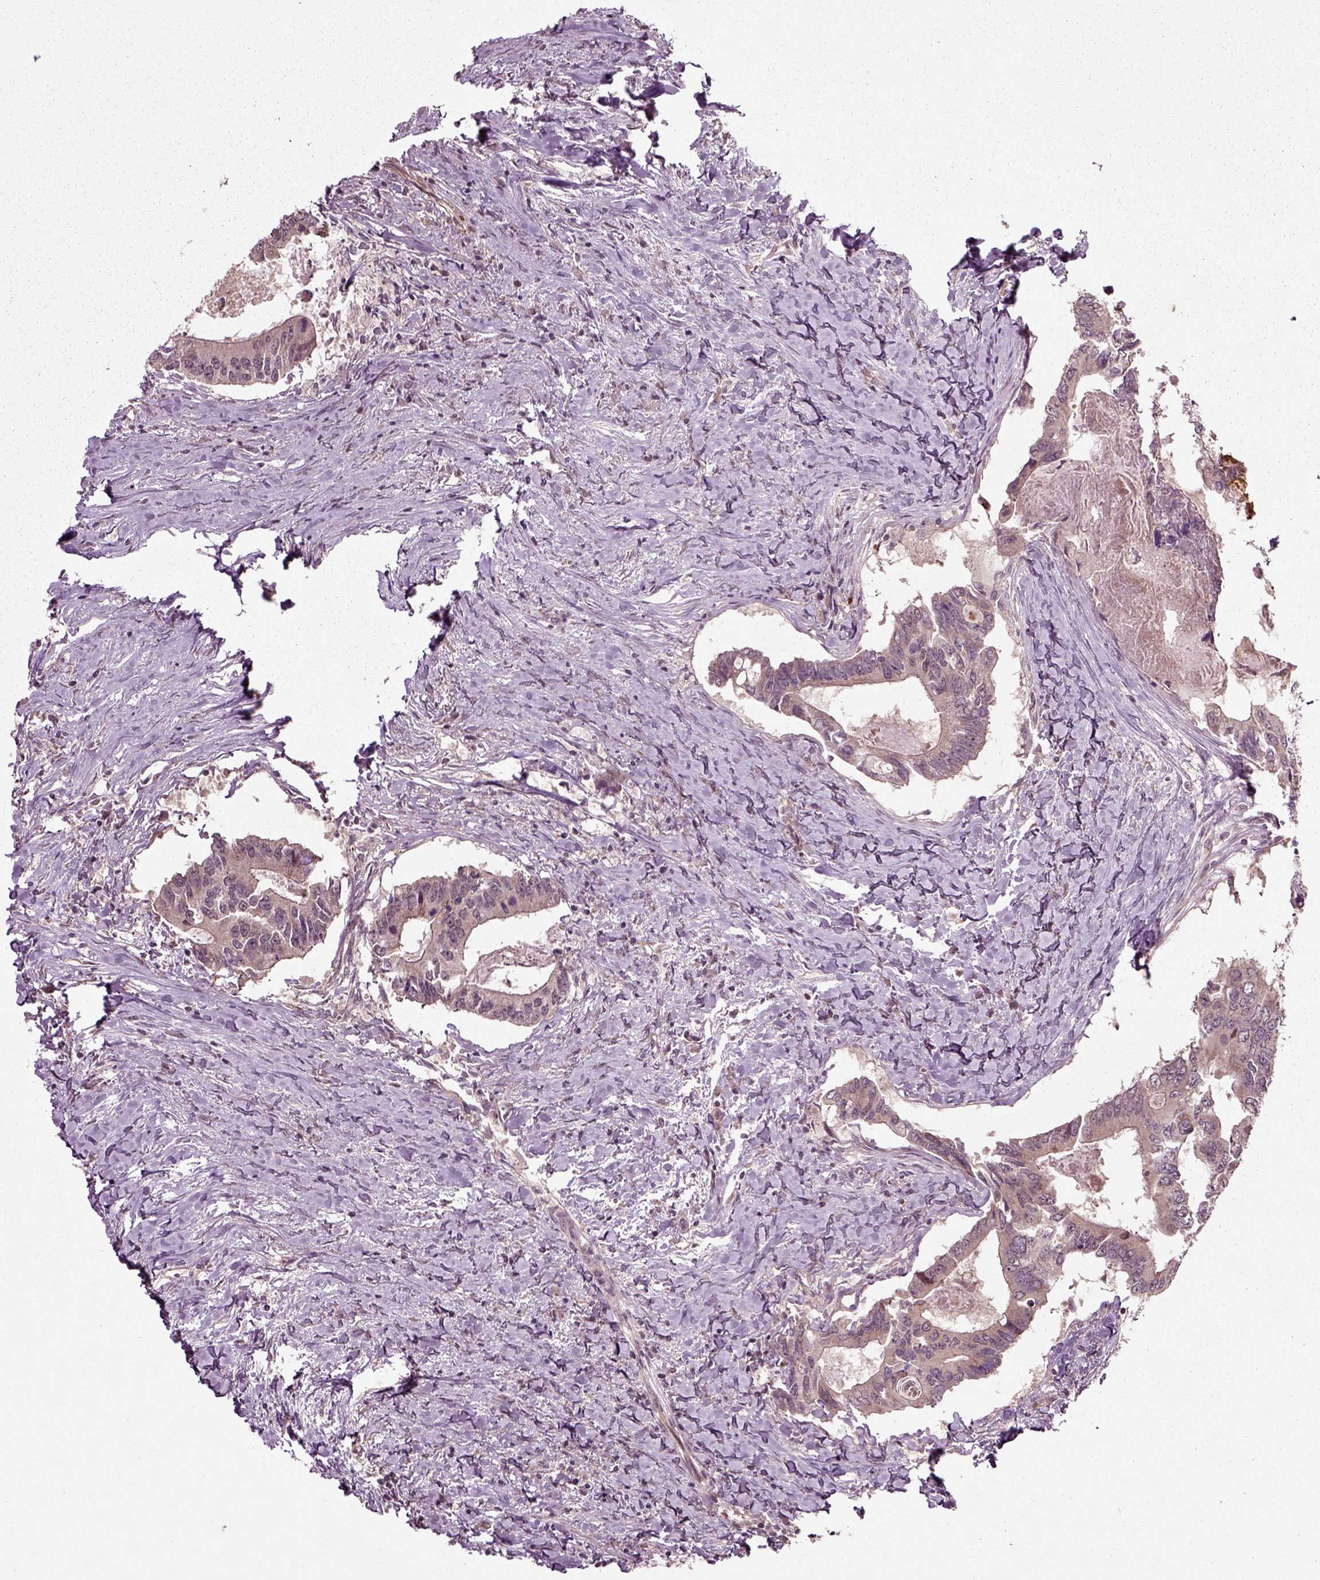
{"staining": {"intensity": "weak", "quantity": "25%-75%", "location": "cytoplasmic/membranous"}, "tissue": "colorectal cancer", "cell_type": "Tumor cells", "image_type": "cancer", "snomed": [{"axis": "morphology", "description": "Adenocarcinoma, NOS"}, {"axis": "topography", "description": "Colon"}], "caption": "This histopathology image demonstrates colorectal cancer stained with immunohistochemistry to label a protein in brown. The cytoplasmic/membranous of tumor cells show weak positivity for the protein. Nuclei are counter-stained blue.", "gene": "PLCD3", "patient": {"sex": "male", "age": 53}}